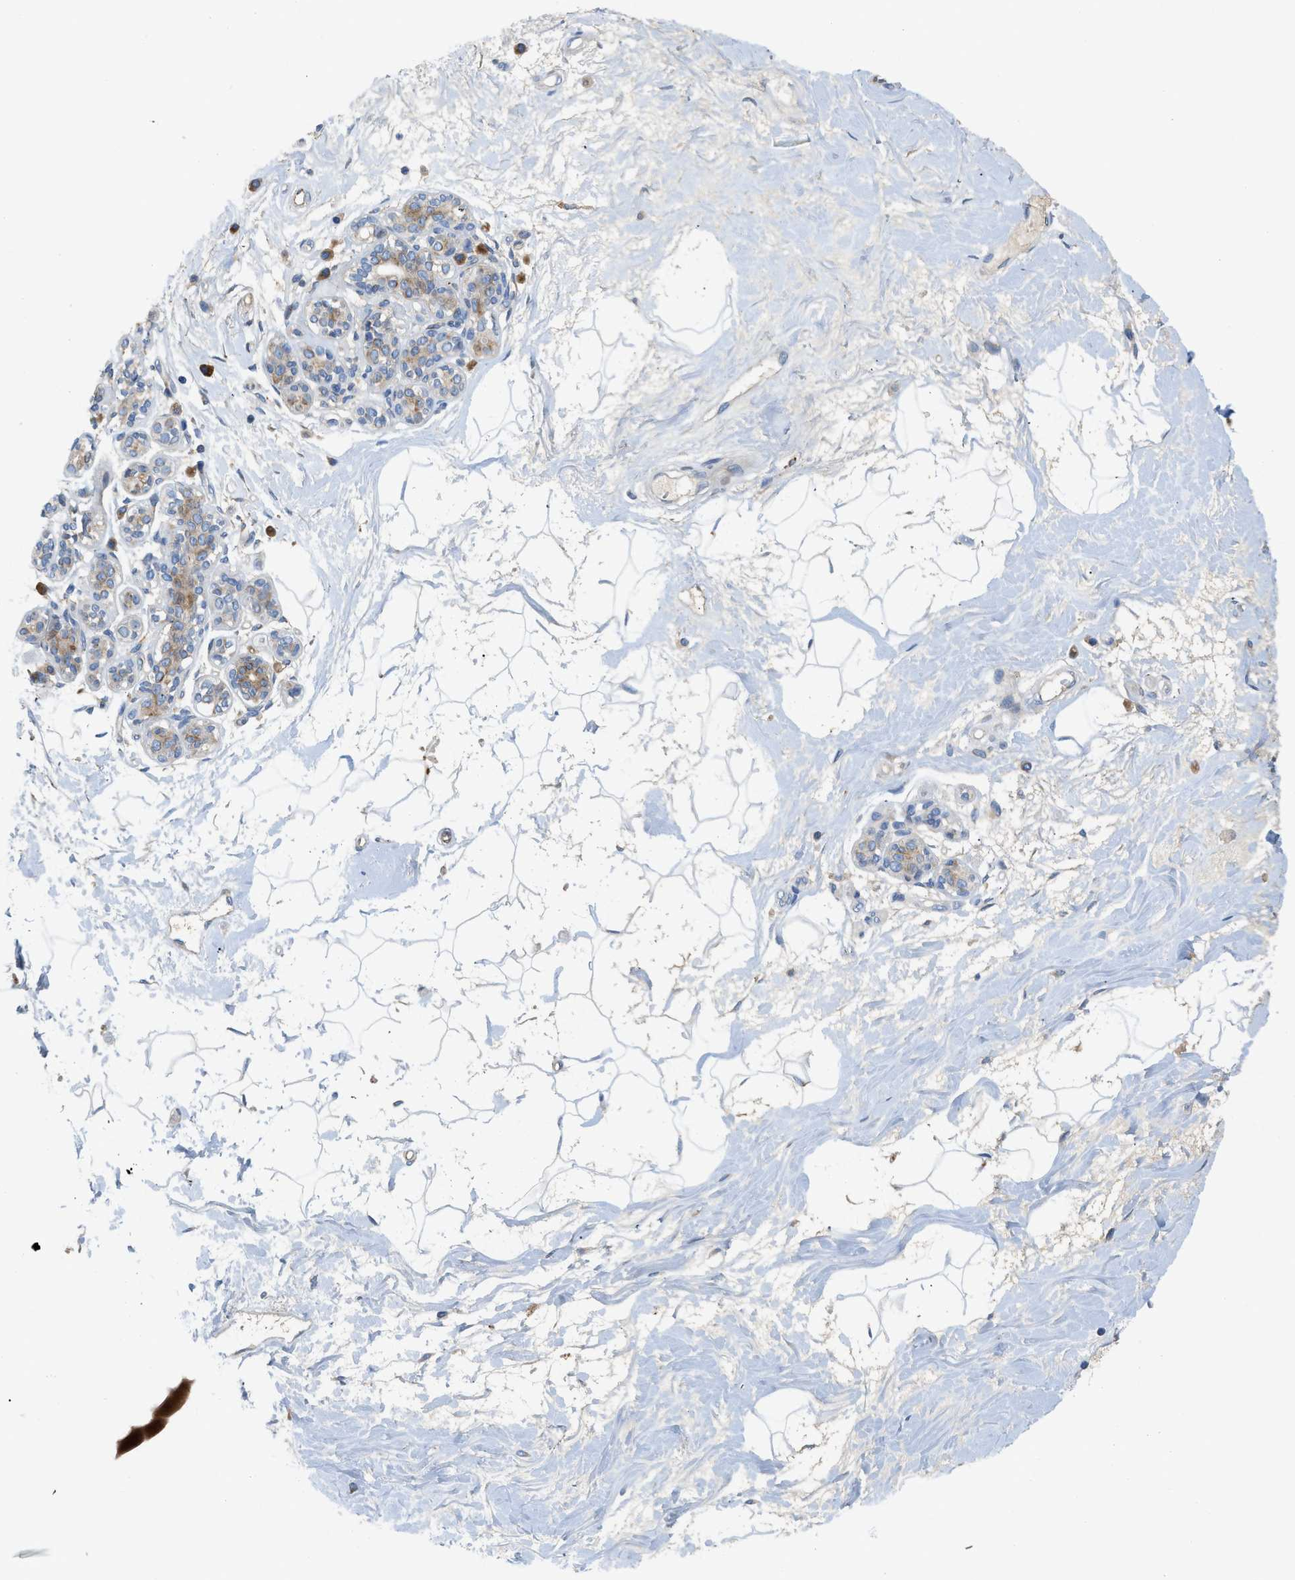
{"staining": {"intensity": "negative", "quantity": "none", "location": "none"}, "tissue": "breast", "cell_type": "Adipocytes", "image_type": "normal", "snomed": [{"axis": "morphology", "description": "Normal tissue, NOS"}, {"axis": "morphology", "description": "Lobular carcinoma"}, {"axis": "topography", "description": "Breast"}], "caption": "Immunohistochemistry (IHC) histopathology image of benign breast: breast stained with DAB reveals no significant protein staining in adipocytes.", "gene": "TMEM248", "patient": {"sex": "female", "age": 59}}